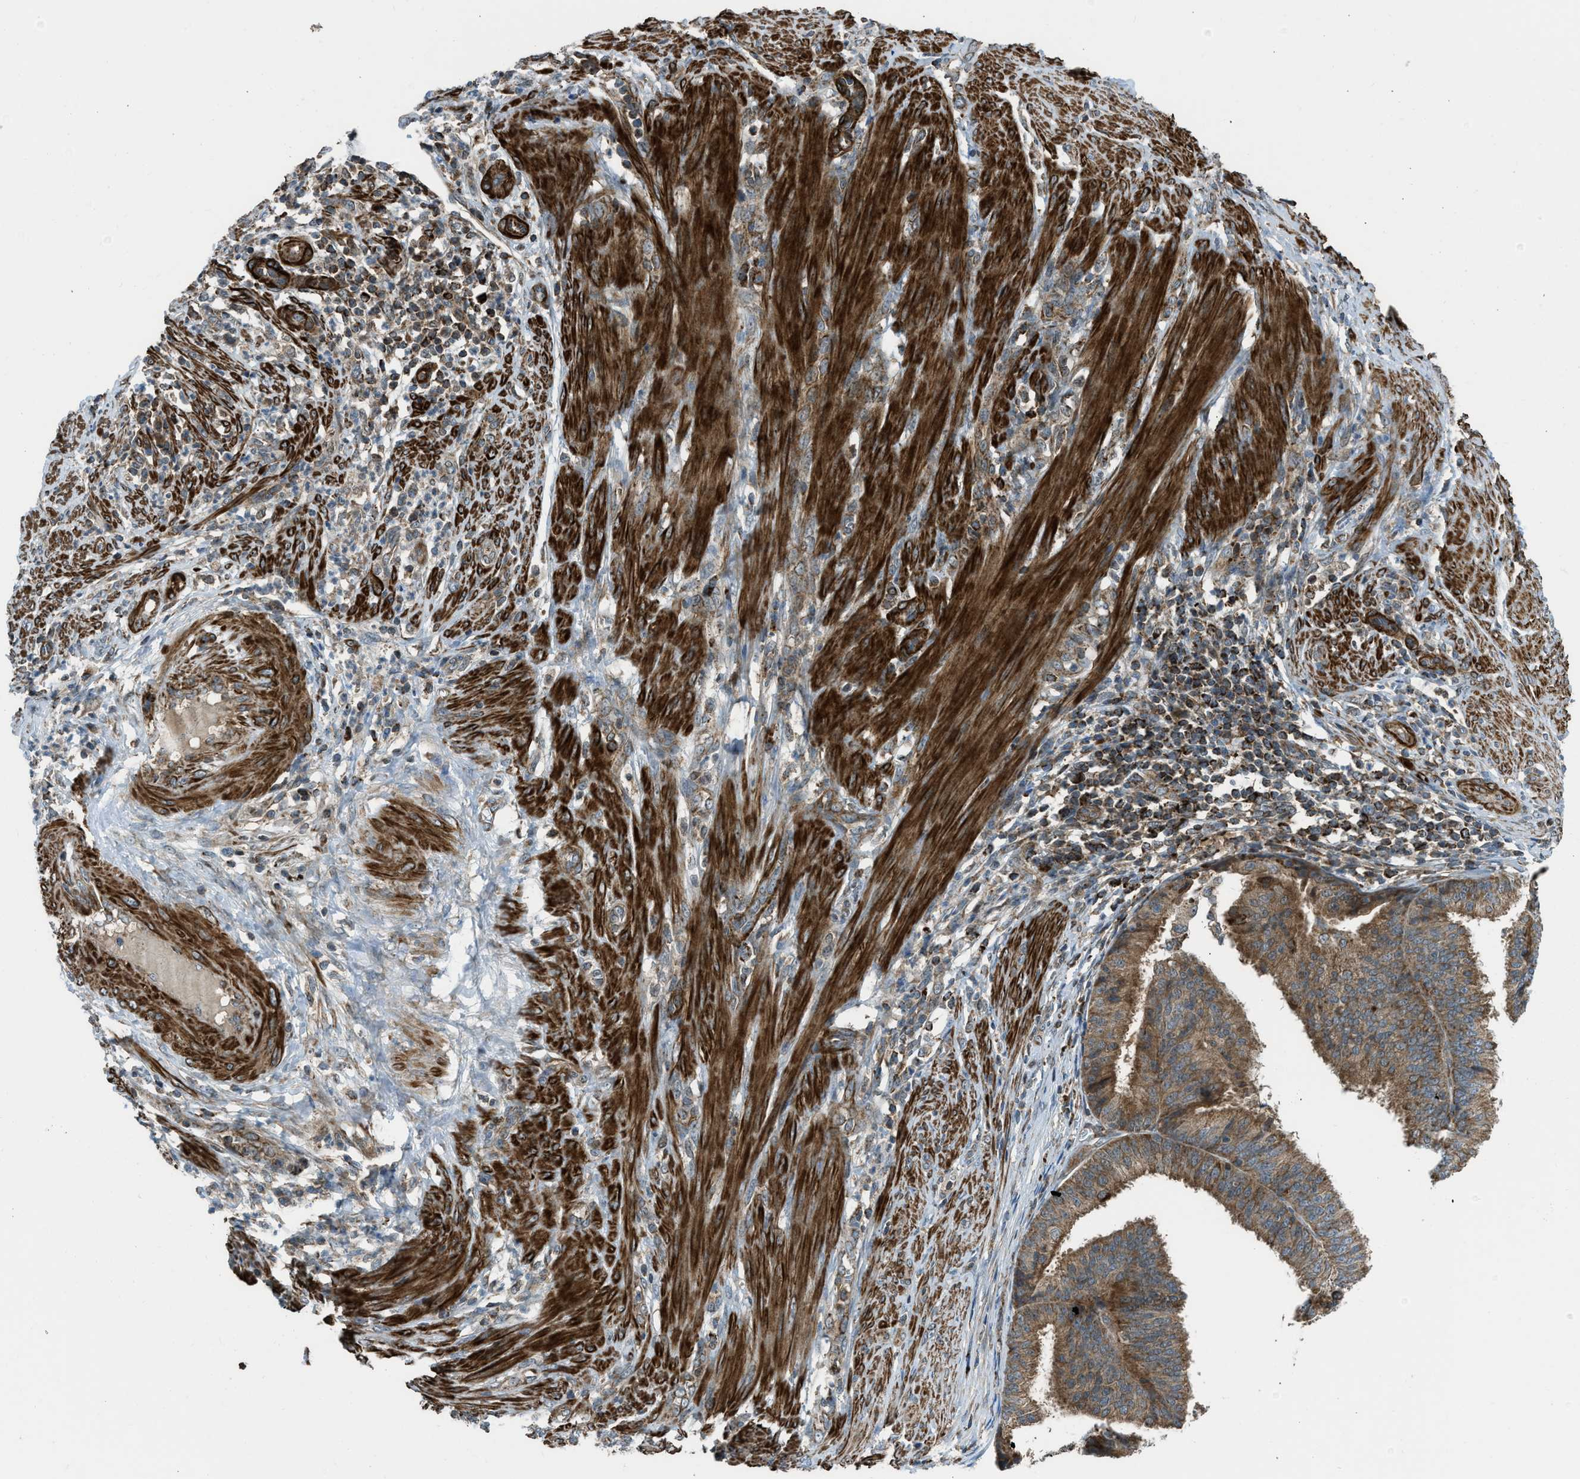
{"staining": {"intensity": "moderate", "quantity": ">75%", "location": "cytoplasmic/membranous"}, "tissue": "endometrial cancer", "cell_type": "Tumor cells", "image_type": "cancer", "snomed": [{"axis": "morphology", "description": "Adenocarcinoma, NOS"}, {"axis": "topography", "description": "Endometrium"}], "caption": "Endometrial adenocarcinoma stained with DAB immunohistochemistry demonstrates medium levels of moderate cytoplasmic/membranous expression in approximately >75% of tumor cells.", "gene": "SESN2", "patient": {"sex": "female", "age": 70}}